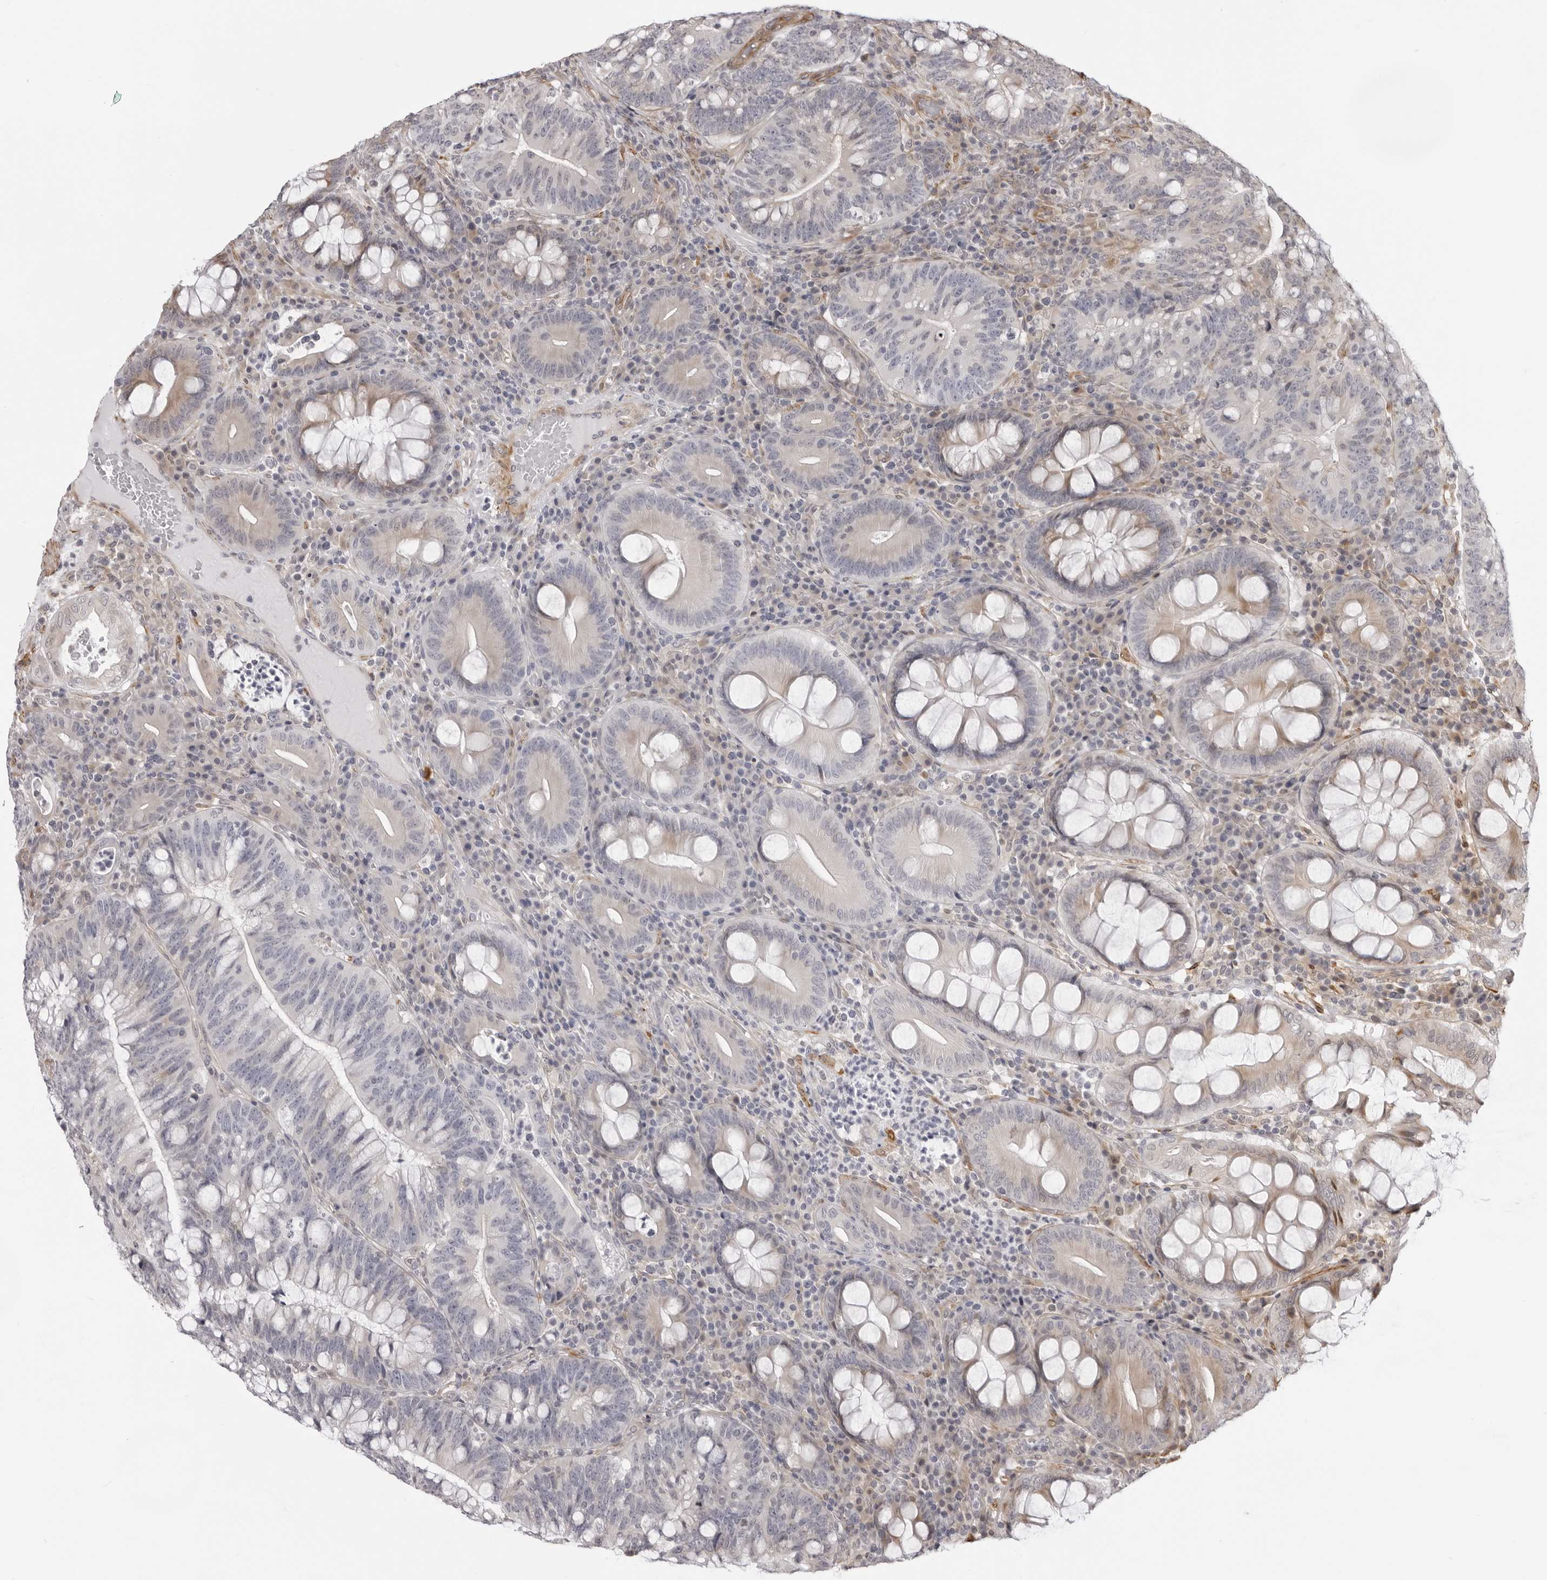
{"staining": {"intensity": "weak", "quantity": "<25%", "location": "cytoplasmic/membranous"}, "tissue": "colorectal cancer", "cell_type": "Tumor cells", "image_type": "cancer", "snomed": [{"axis": "morphology", "description": "Adenocarcinoma, NOS"}, {"axis": "topography", "description": "Colon"}], "caption": "Immunohistochemistry (IHC) of colorectal adenocarcinoma demonstrates no positivity in tumor cells.", "gene": "SRGAP2", "patient": {"sex": "female", "age": 66}}